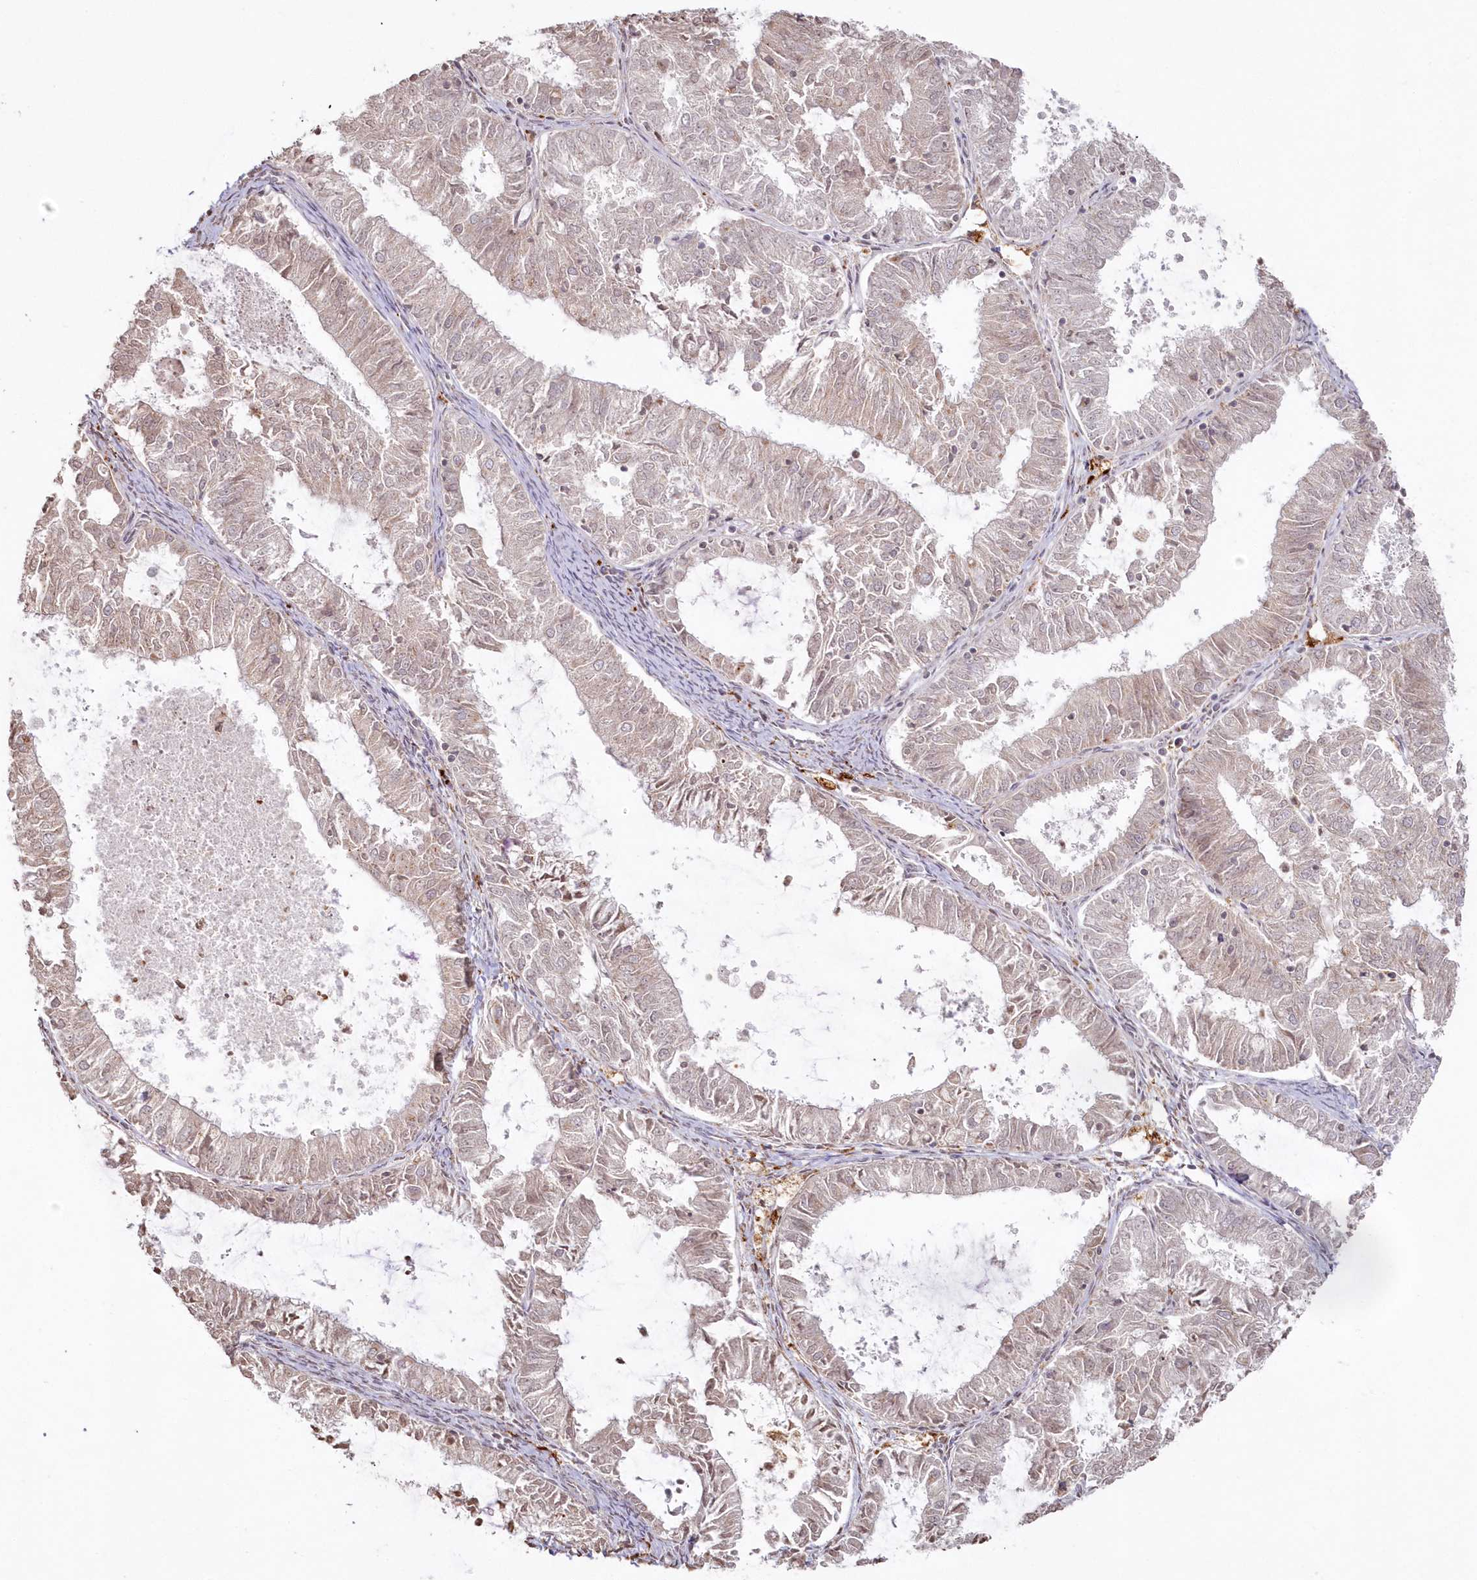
{"staining": {"intensity": "weak", "quantity": "25%-75%", "location": "cytoplasmic/membranous"}, "tissue": "endometrial cancer", "cell_type": "Tumor cells", "image_type": "cancer", "snomed": [{"axis": "morphology", "description": "Adenocarcinoma, NOS"}, {"axis": "topography", "description": "Endometrium"}], "caption": "Protein positivity by IHC reveals weak cytoplasmic/membranous positivity in about 25%-75% of tumor cells in endometrial adenocarcinoma.", "gene": "ARSB", "patient": {"sex": "female", "age": 57}}